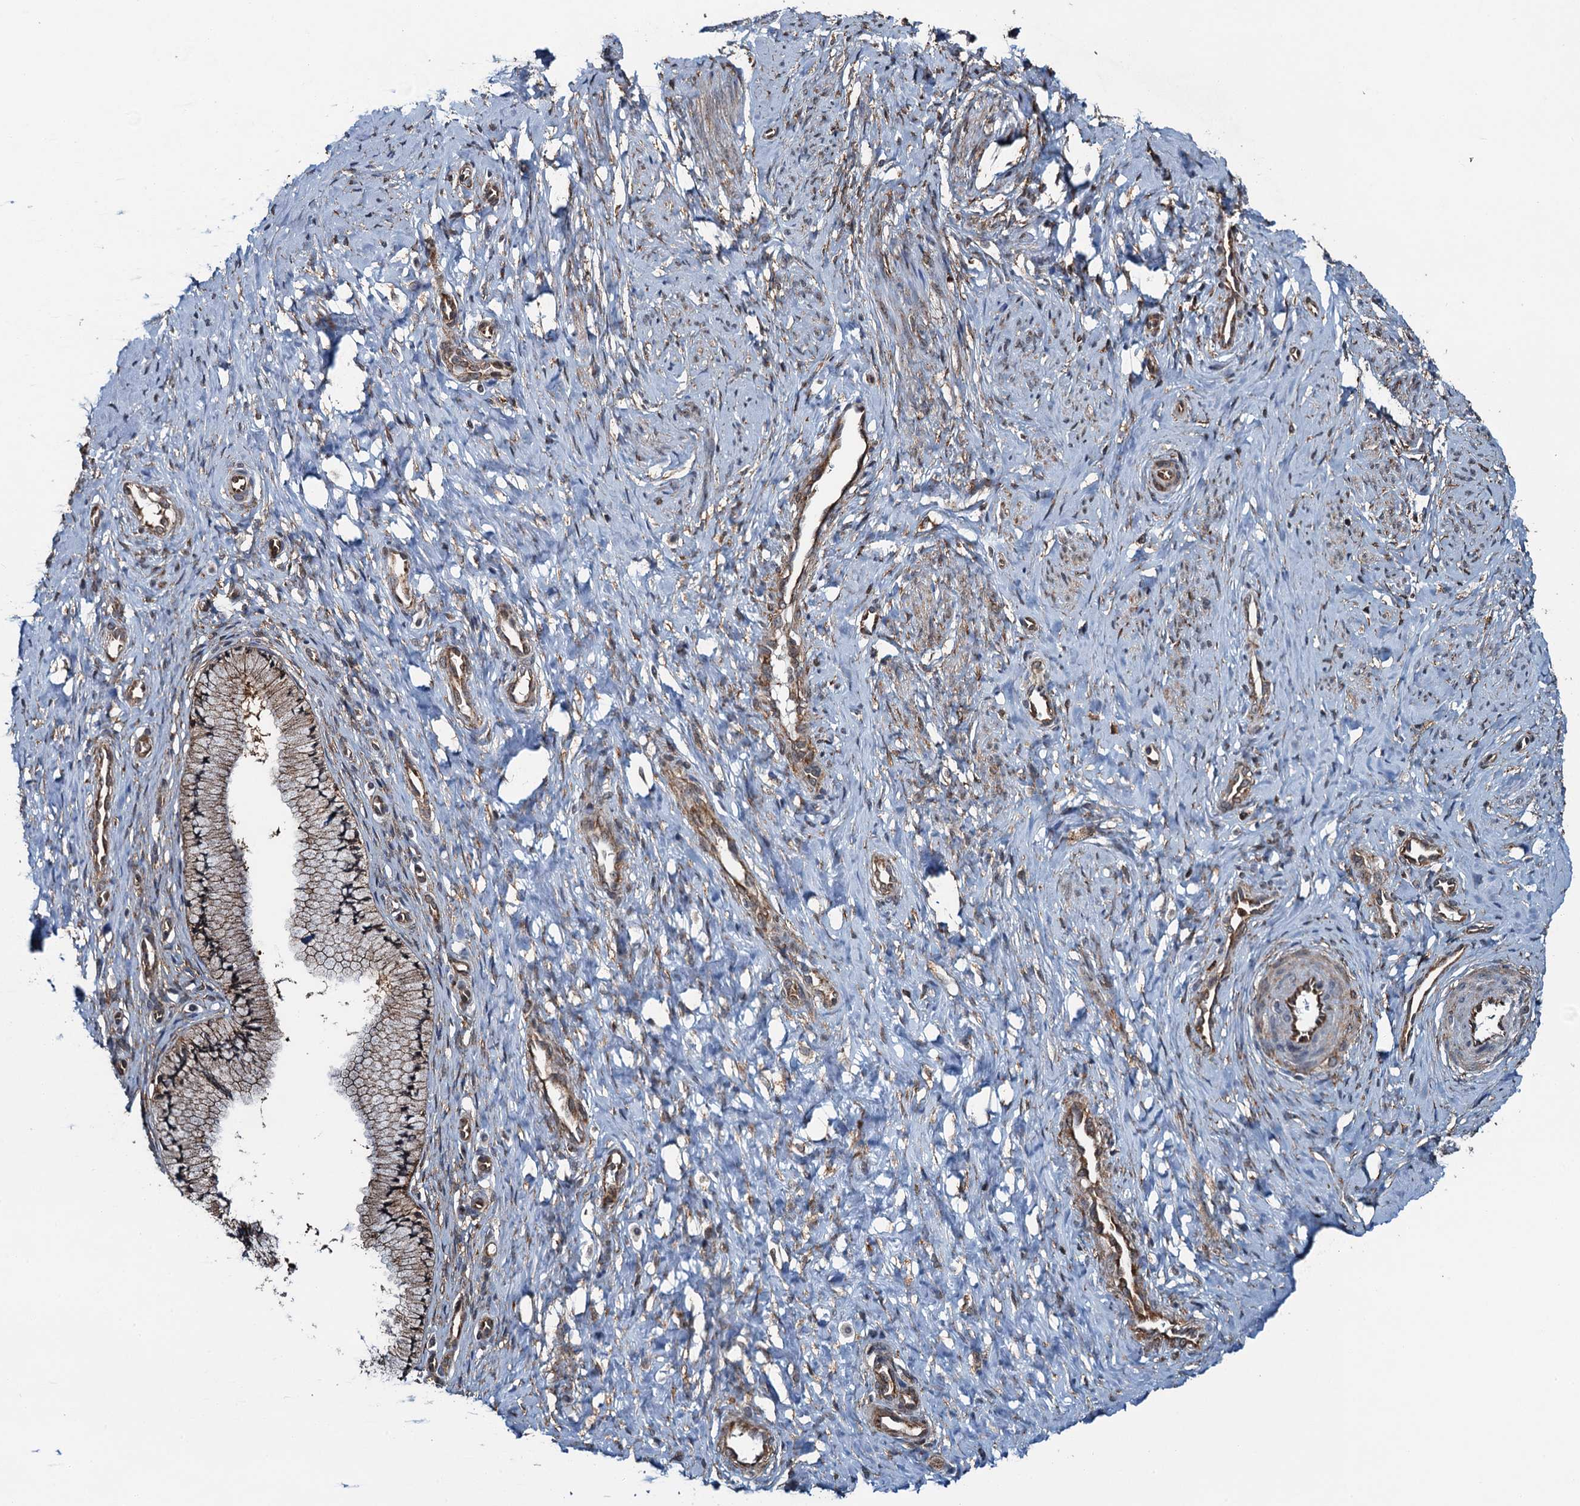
{"staining": {"intensity": "strong", "quantity": "25%-75%", "location": "cytoplasmic/membranous"}, "tissue": "cervix", "cell_type": "Glandular cells", "image_type": "normal", "snomed": [{"axis": "morphology", "description": "Normal tissue, NOS"}, {"axis": "topography", "description": "Cervix"}], "caption": "Immunohistochemical staining of normal cervix demonstrates 25%-75% levels of strong cytoplasmic/membranous protein positivity in approximately 25%-75% of glandular cells. (DAB (3,3'-diaminobenzidine) = brown stain, brightfield microscopy at high magnification).", "gene": "WHAMM", "patient": {"sex": "female", "age": 36}}